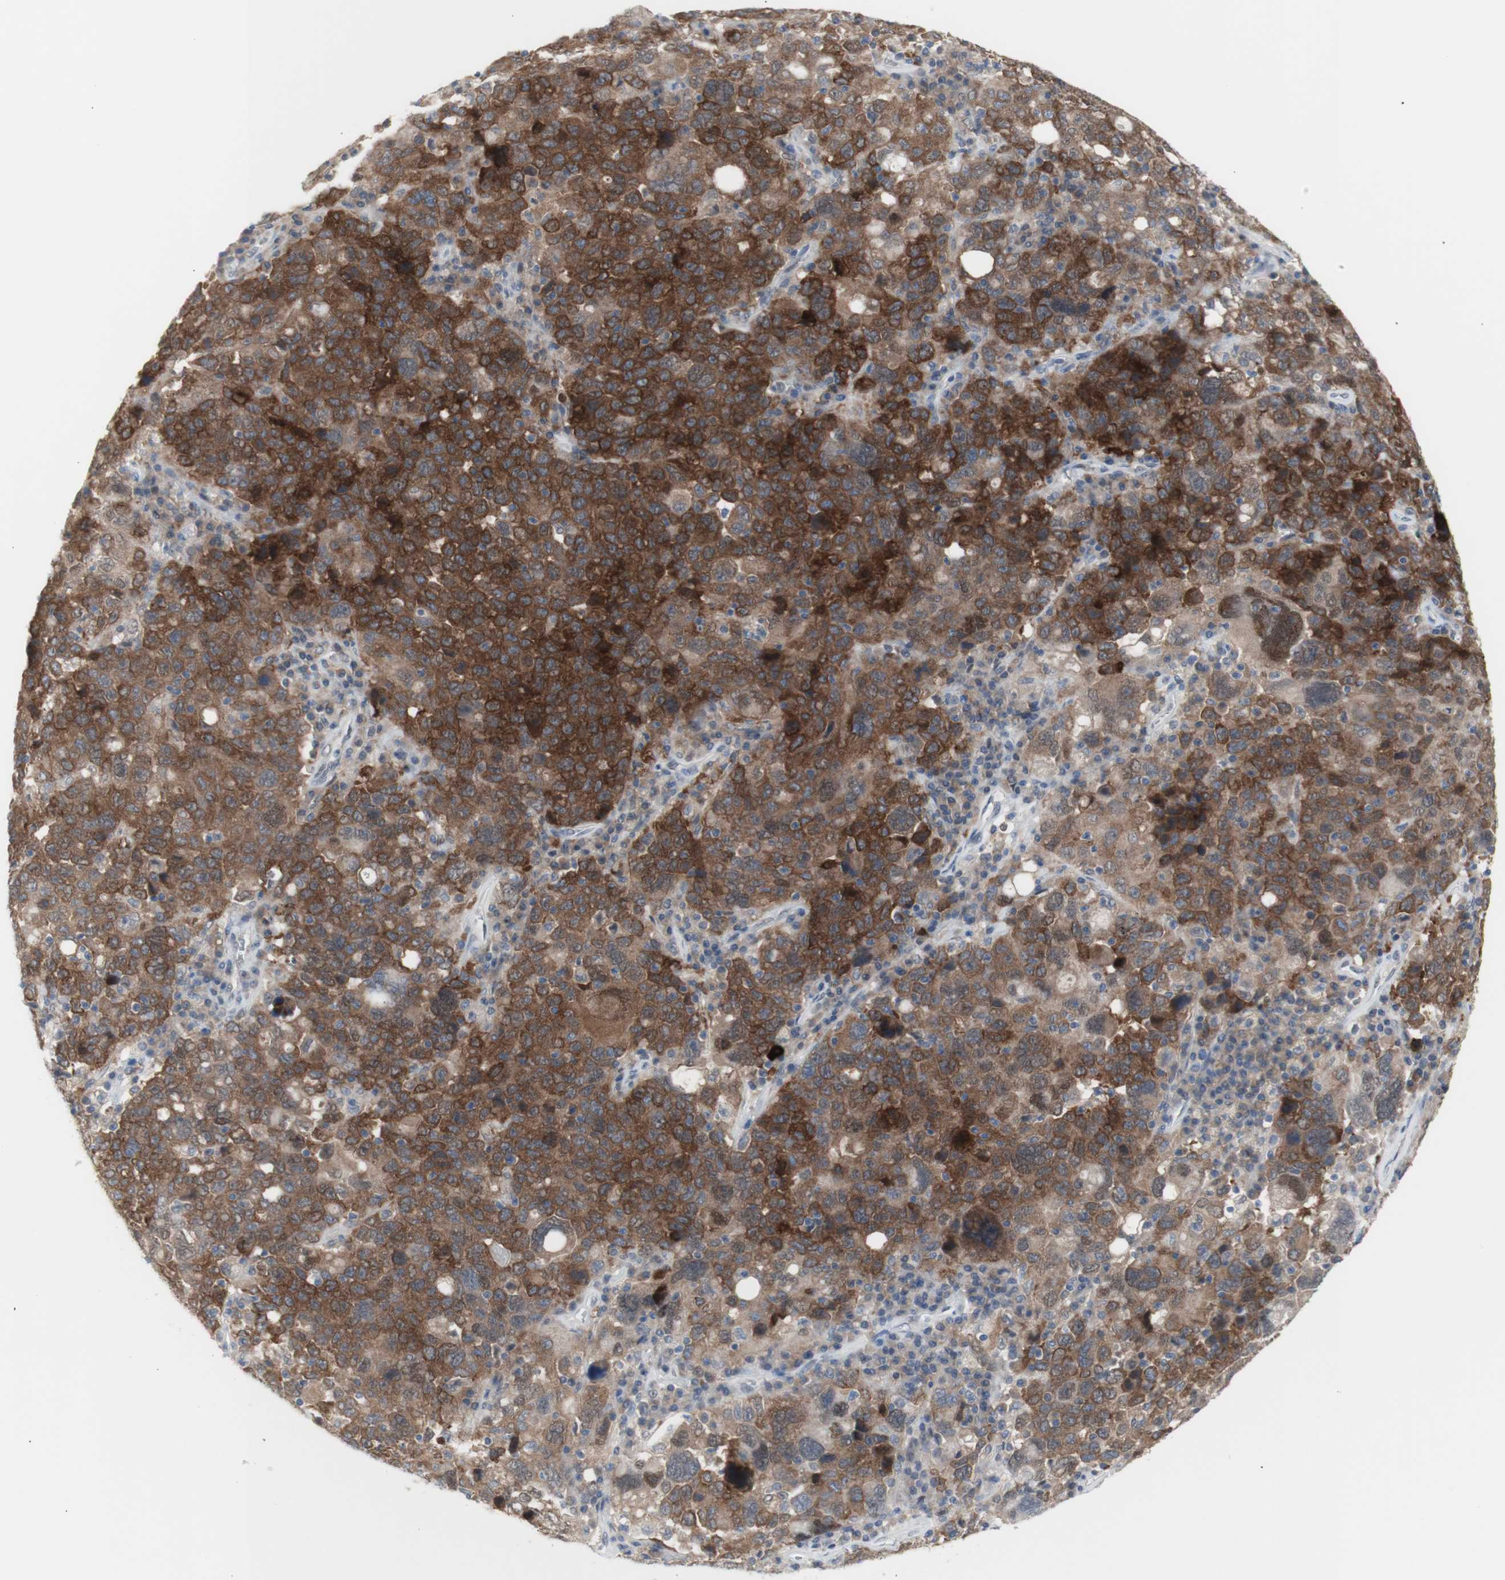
{"staining": {"intensity": "moderate", "quantity": ">75%", "location": "cytoplasmic/membranous"}, "tissue": "ovarian cancer", "cell_type": "Tumor cells", "image_type": "cancer", "snomed": [{"axis": "morphology", "description": "Carcinoma, endometroid"}, {"axis": "topography", "description": "Ovary"}], "caption": "This is a micrograph of immunohistochemistry staining of ovarian cancer (endometroid carcinoma), which shows moderate staining in the cytoplasmic/membranous of tumor cells.", "gene": "PRMT5", "patient": {"sex": "female", "age": 62}}